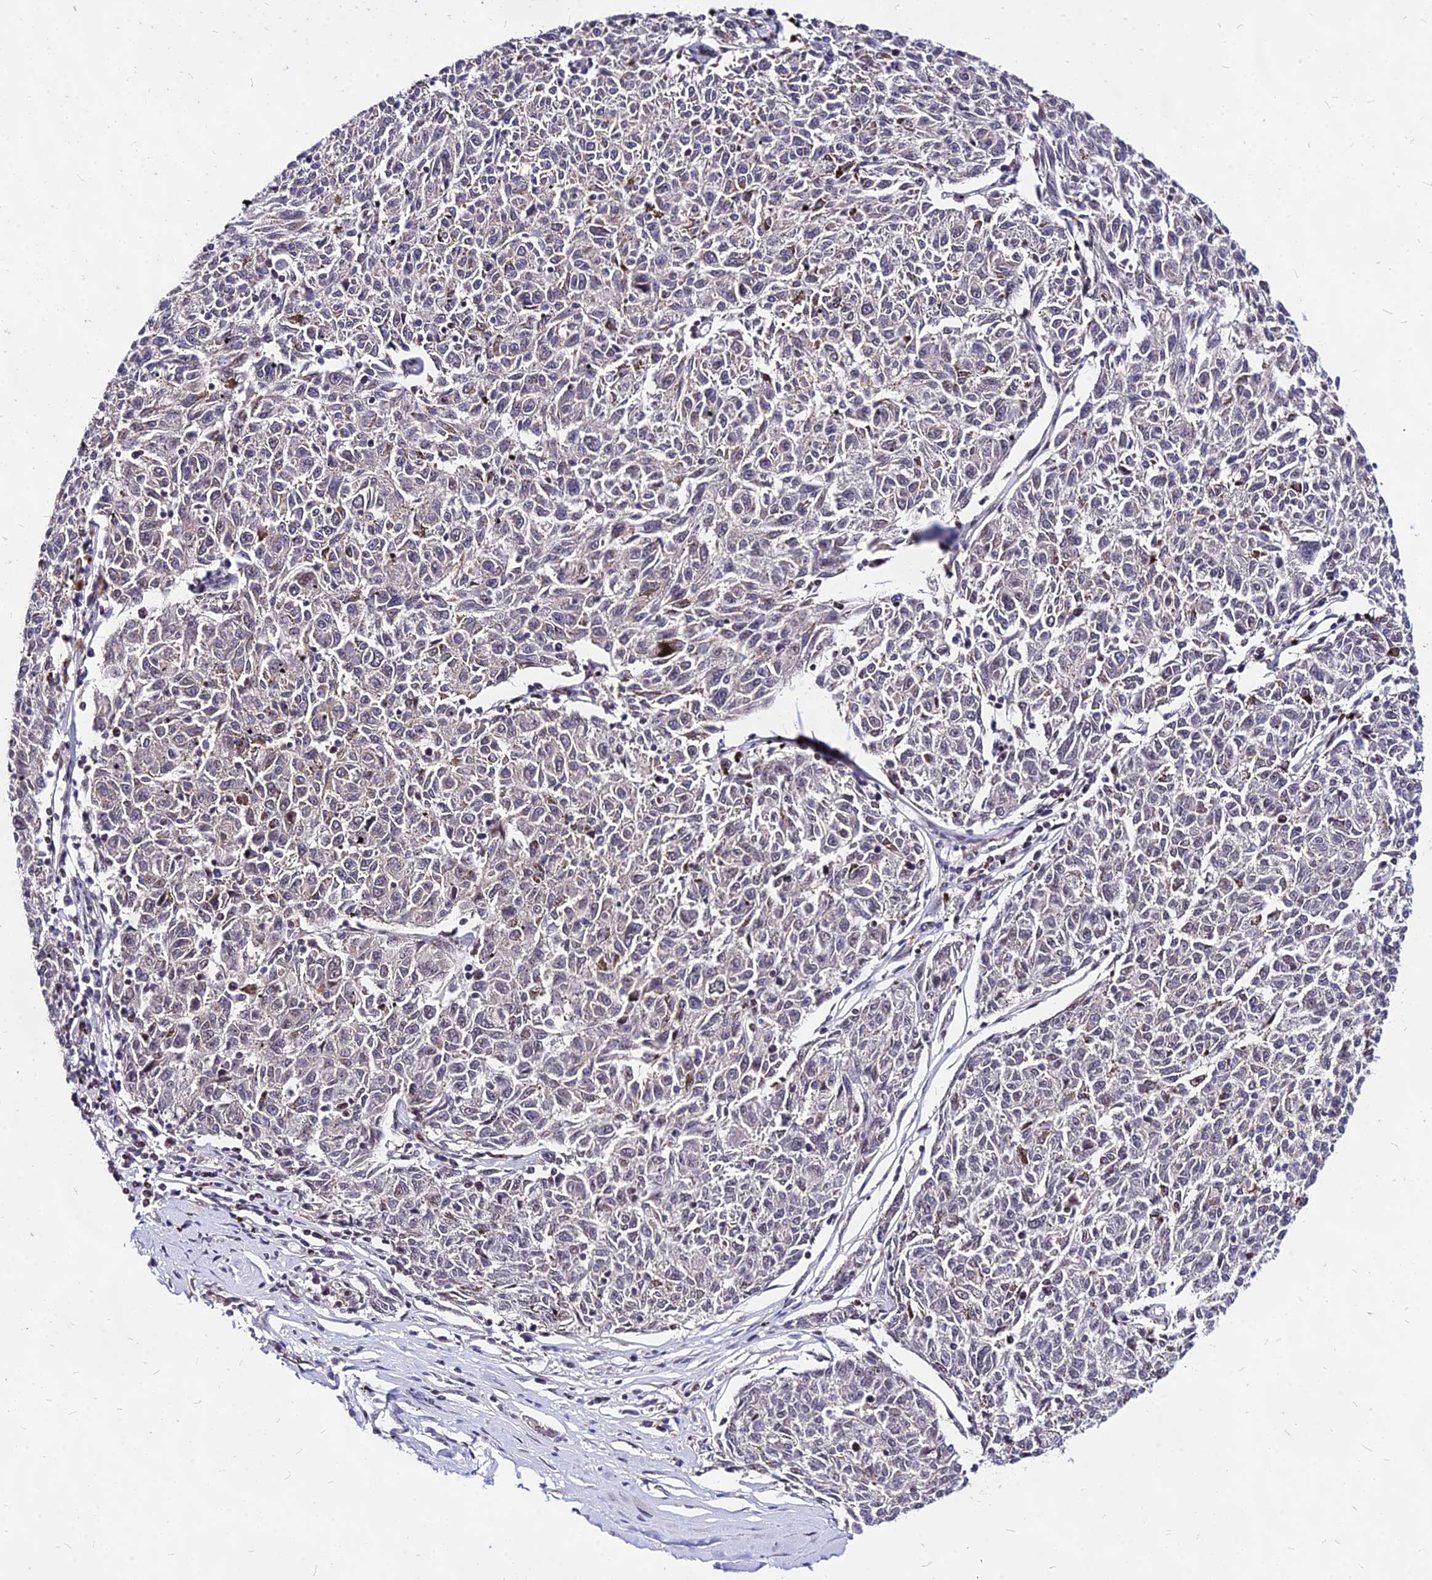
{"staining": {"intensity": "negative", "quantity": "none", "location": "none"}, "tissue": "melanoma", "cell_type": "Tumor cells", "image_type": "cancer", "snomed": [{"axis": "morphology", "description": "Malignant melanoma, NOS"}, {"axis": "topography", "description": "Skin"}], "caption": "This is an immunohistochemistry image of melanoma. There is no expression in tumor cells.", "gene": "DDX55", "patient": {"sex": "female", "age": 72}}